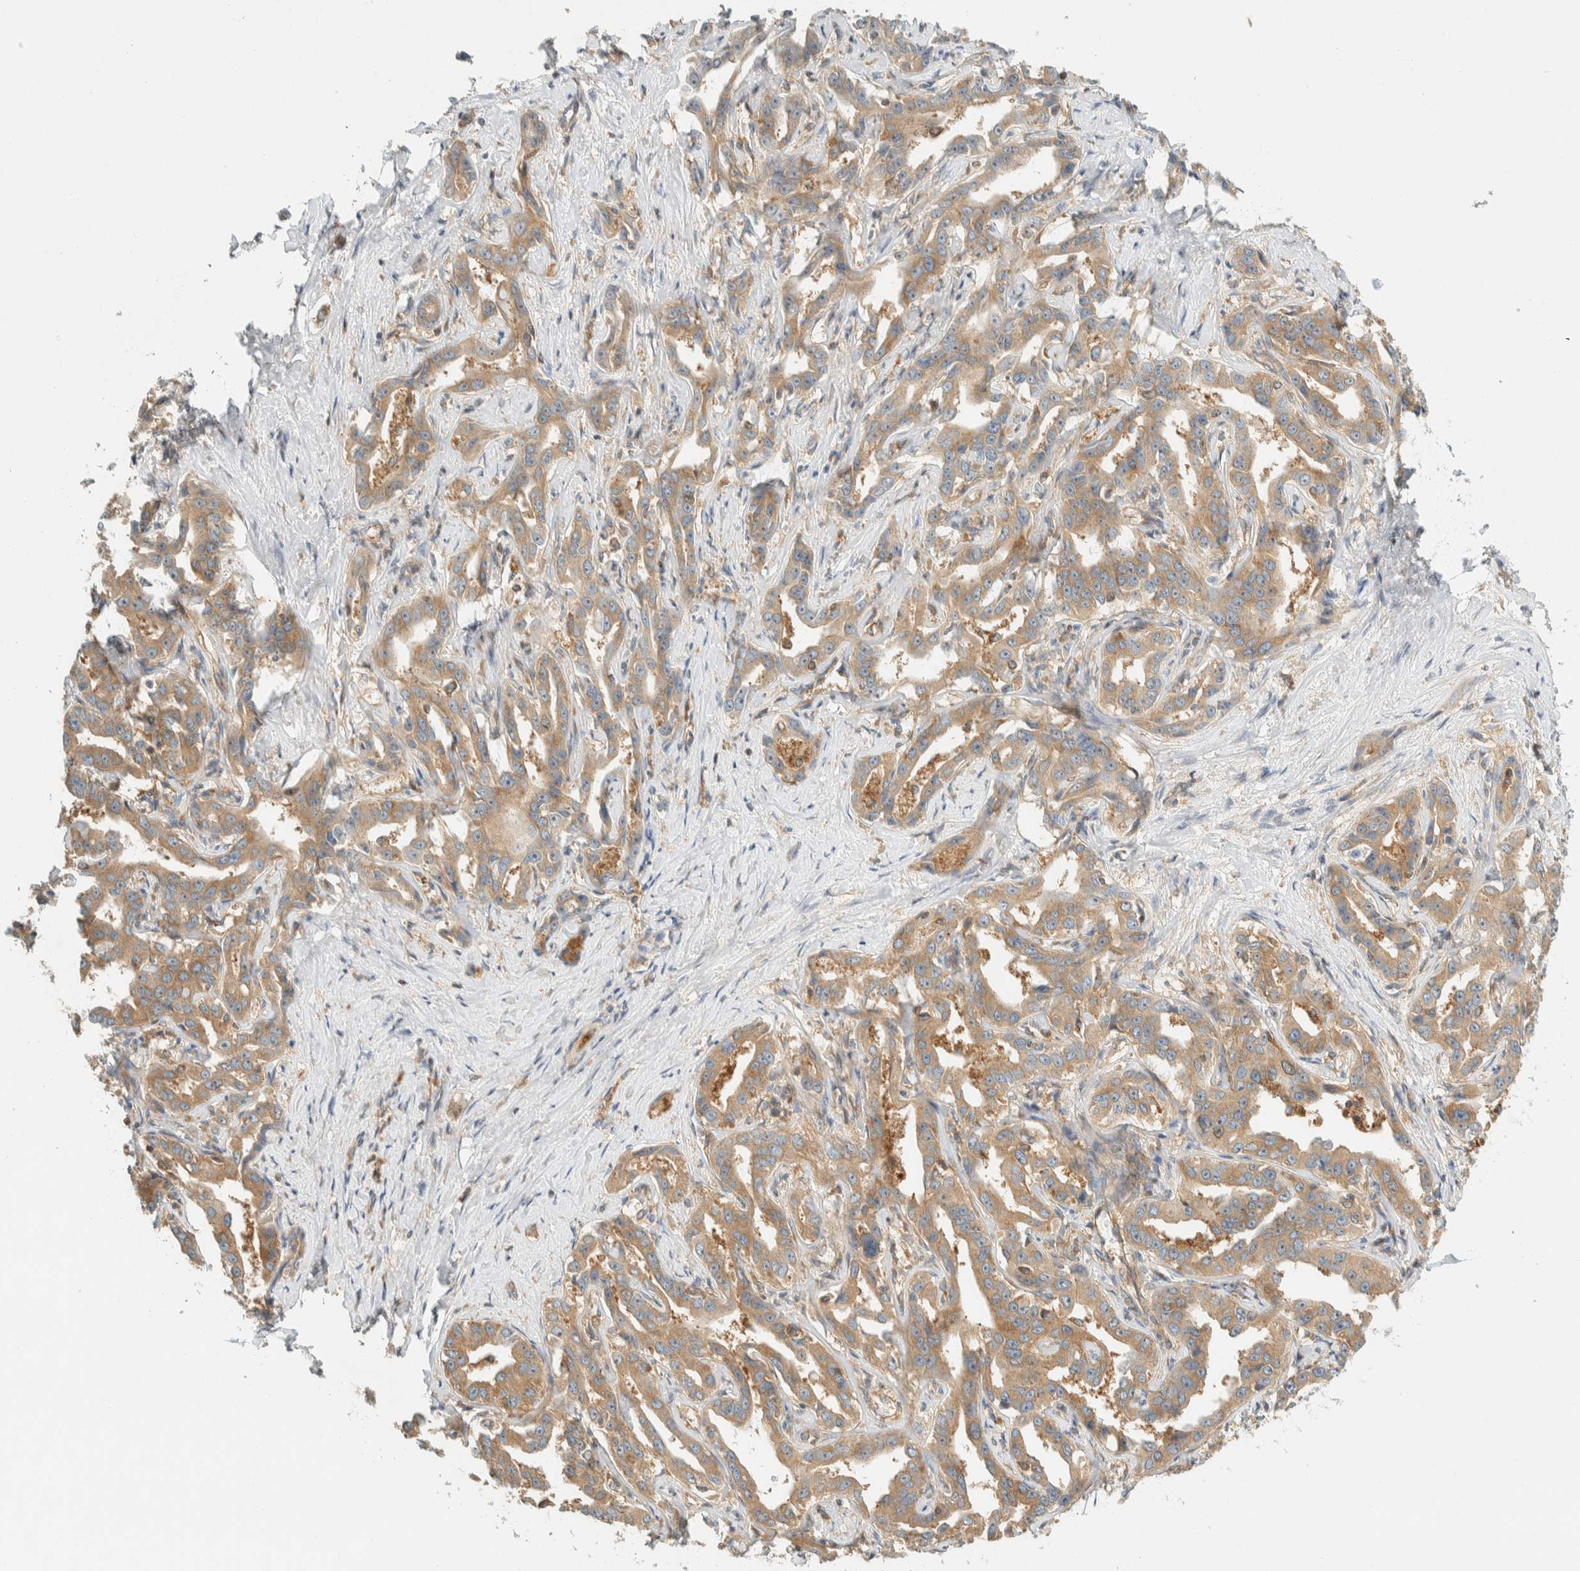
{"staining": {"intensity": "moderate", "quantity": ">75%", "location": "cytoplasmic/membranous"}, "tissue": "liver cancer", "cell_type": "Tumor cells", "image_type": "cancer", "snomed": [{"axis": "morphology", "description": "Cholangiocarcinoma"}, {"axis": "topography", "description": "Liver"}], "caption": "This photomicrograph displays IHC staining of human liver cancer (cholangiocarcinoma), with medium moderate cytoplasmic/membranous positivity in about >75% of tumor cells.", "gene": "ARFGEF1", "patient": {"sex": "male", "age": 59}}